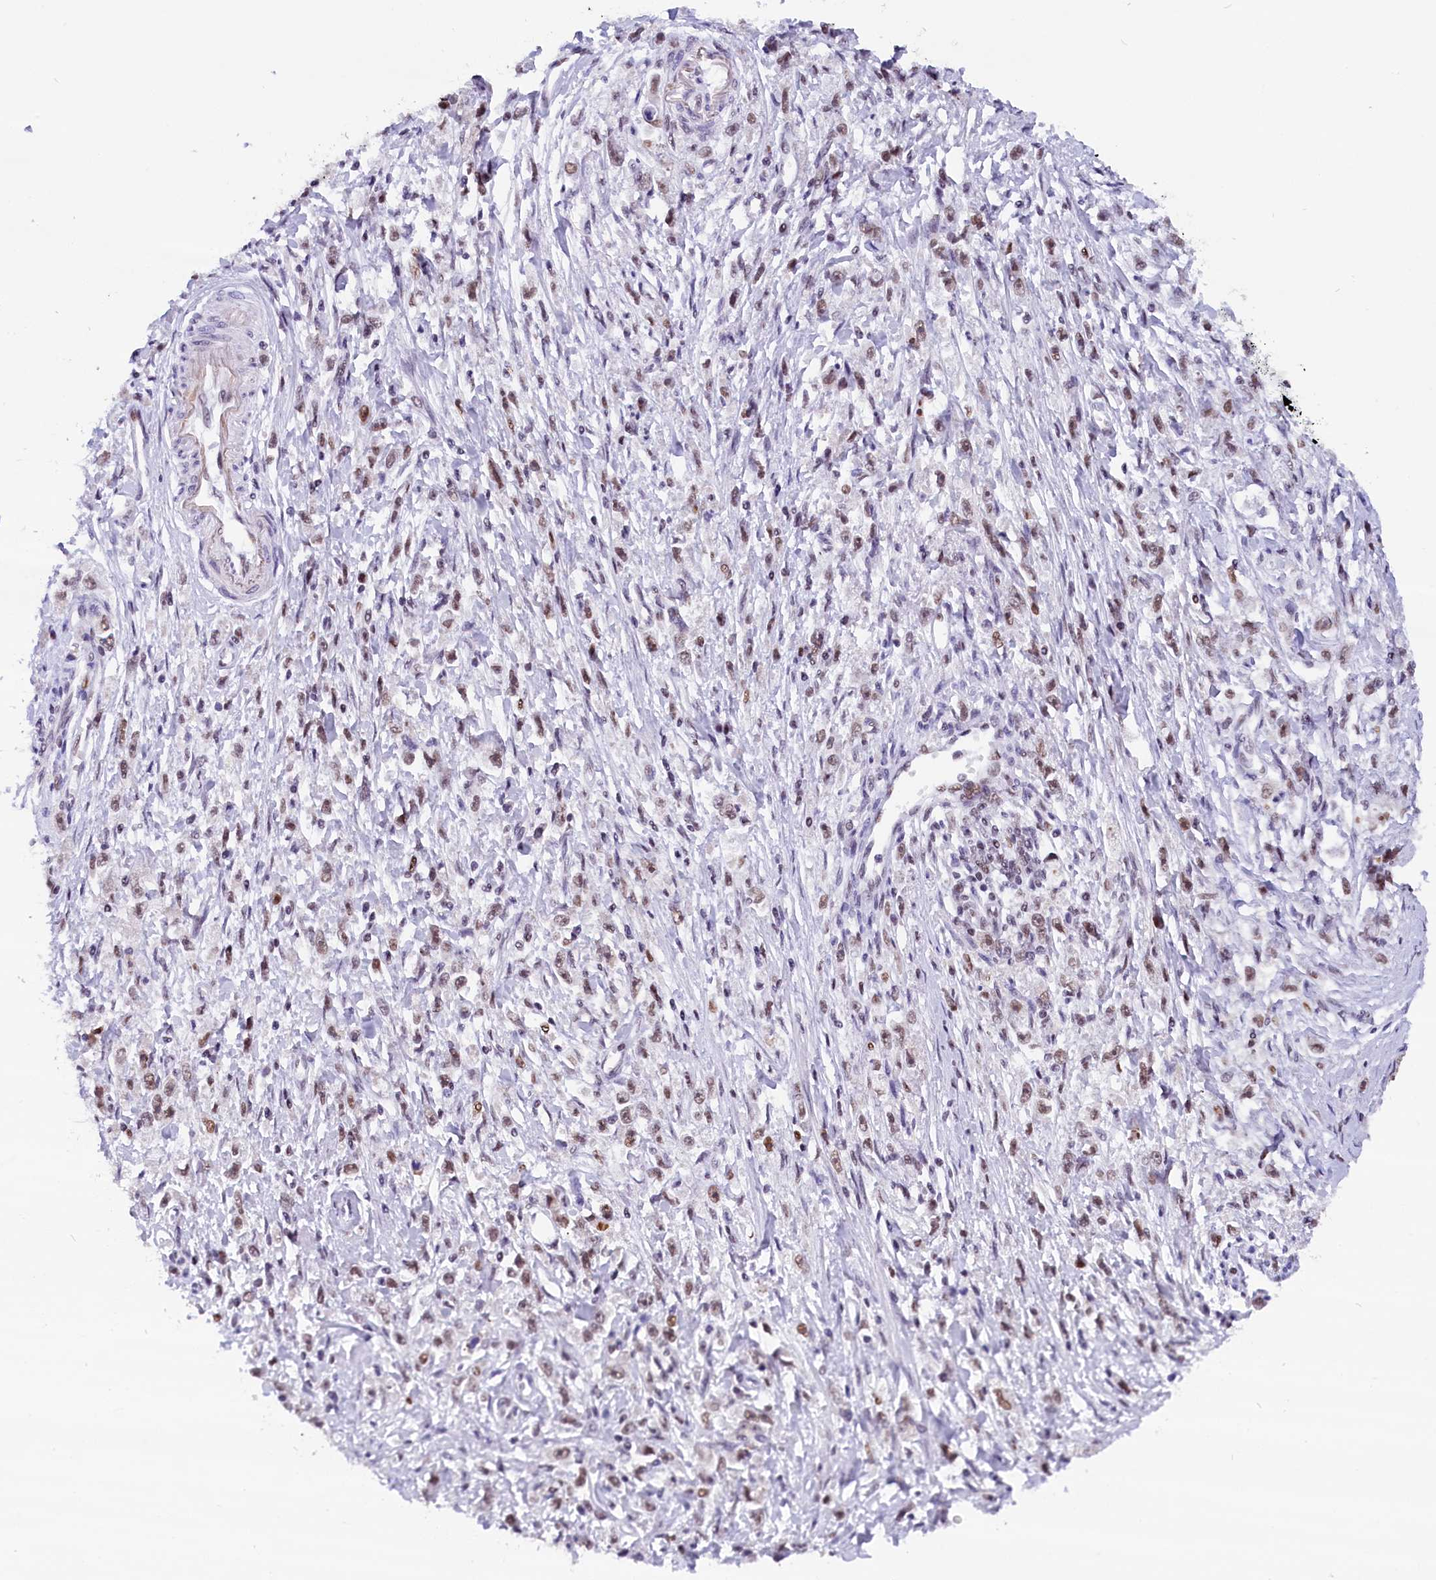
{"staining": {"intensity": "weak", "quantity": ">75%", "location": "nuclear"}, "tissue": "stomach cancer", "cell_type": "Tumor cells", "image_type": "cancer", "snomed": [{"axis": "morphology", "description": "Adenocarcinoma, NOS"}, {"axis": "topography", "description": "Stomach"}], "caption": "Protein staining of stomach cancer tissue shows weak nuclear staining in approximately >75% of tumor cells.", "gene": "CDYL2", "patient": {"sex": "female", "age": 59}}